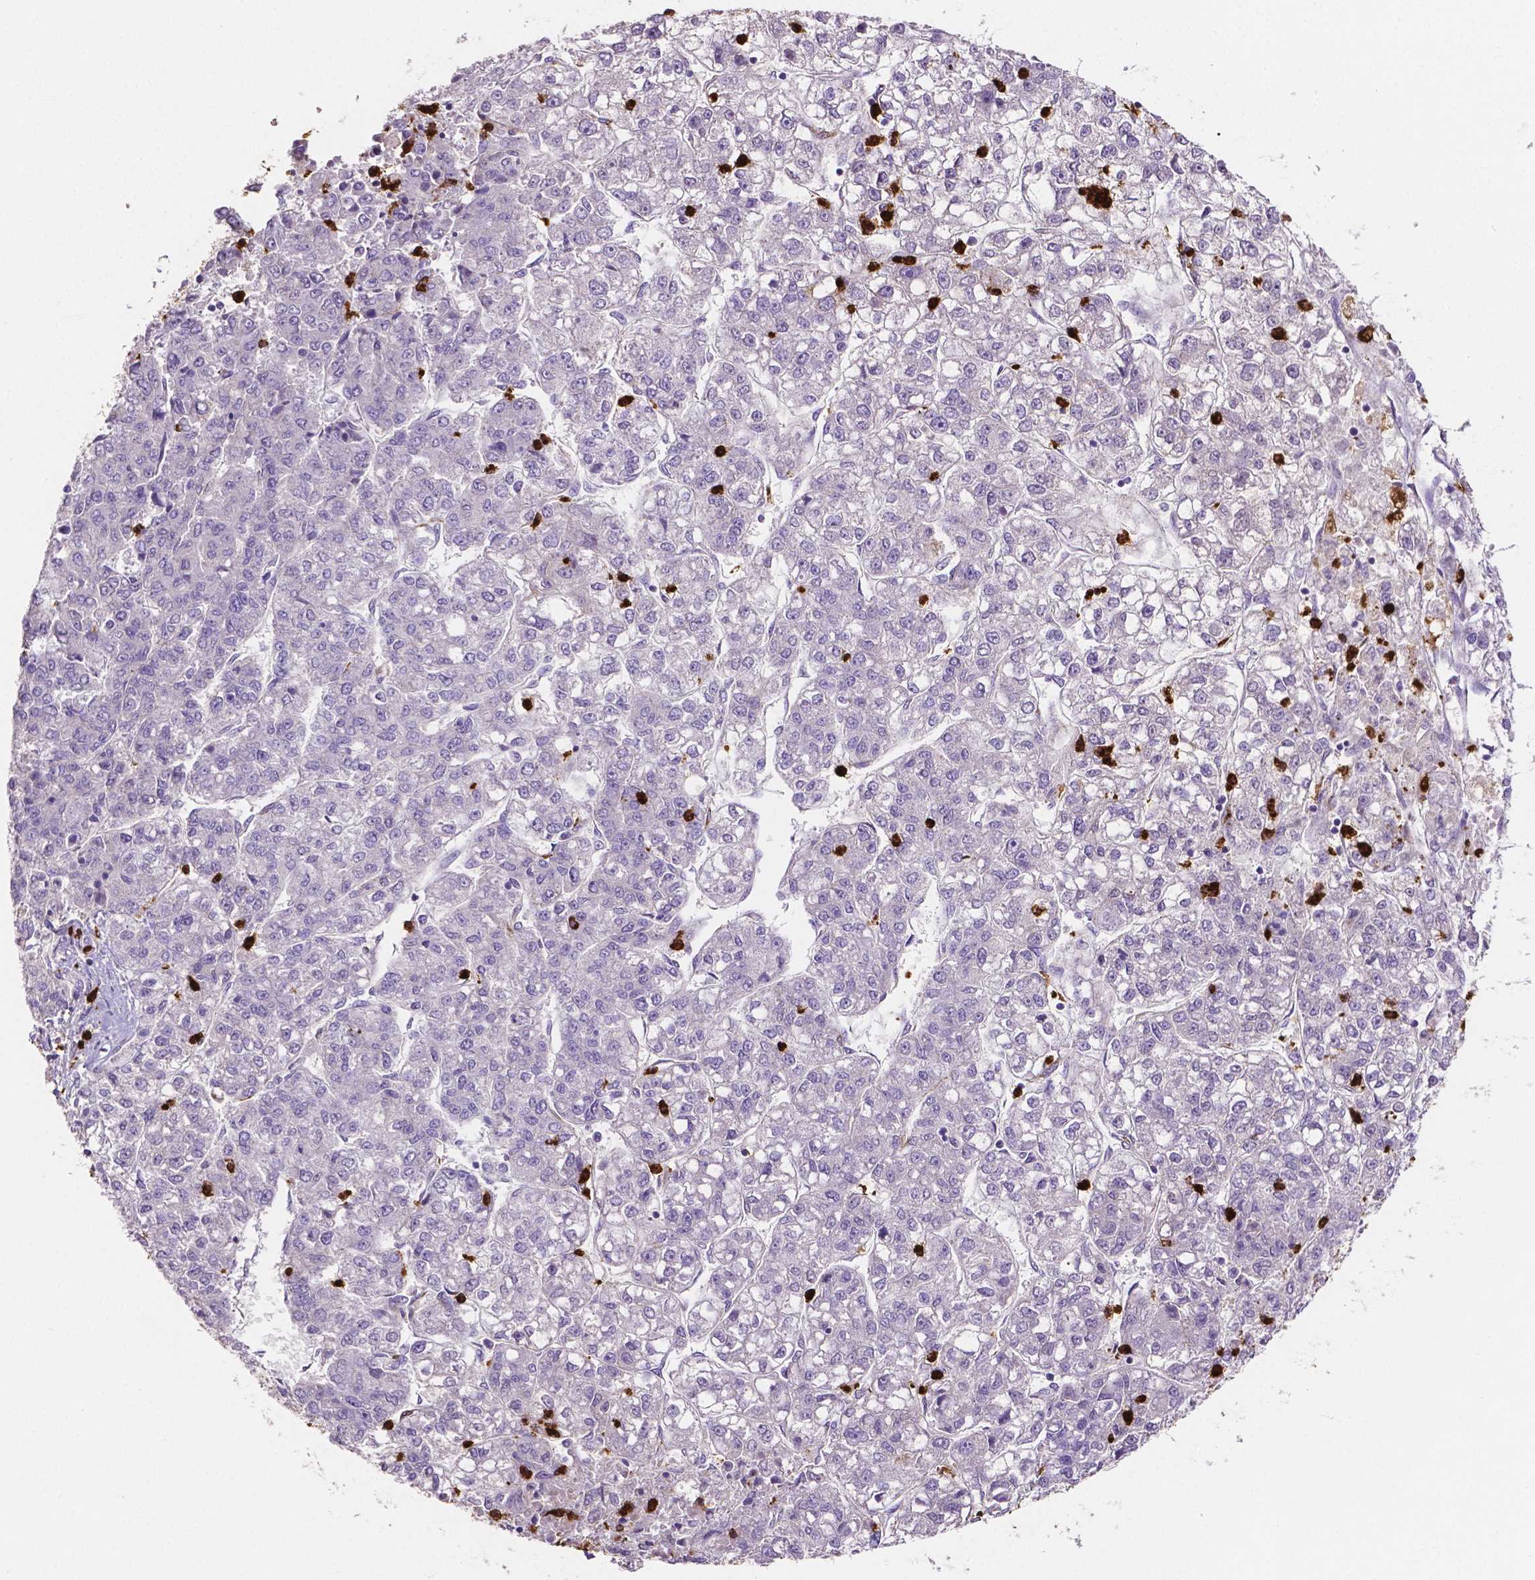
{"staining": {"intensity": "negative", "quantity": "none", "location": "none"}, "tissue": "liver cancer", "cell_type": "Tumor cells", "image_type": "cancer", "snomed": [{"axis": "morphology", "description": "Carcinoma, Hepatocellular, NOS"}, {"axis": "topography", "description": "Liver"}], "caption": "Tumor cells are negative for brown protein staining in liver hepatocellular carcinoma. (DAB immunohistochemistry with hematoxylin counter stain).", "gene": "MMP9", "patient": {"sex": "male", "age": 56}}